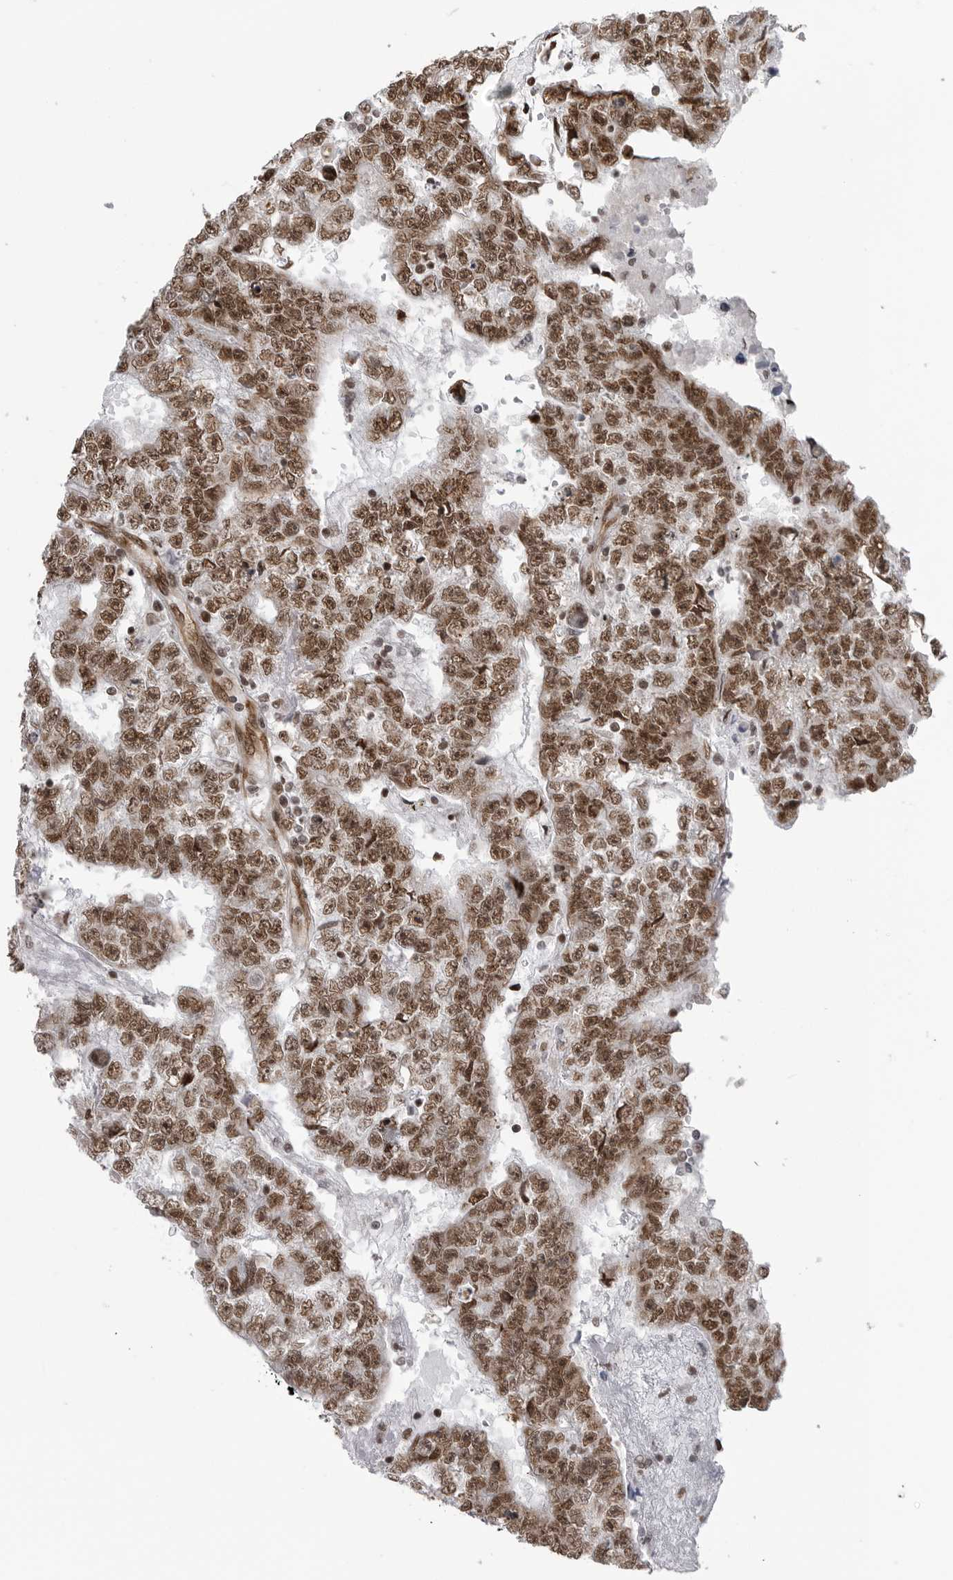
{"staining": {"intensity": "moderate", "quantity": ">75%", "location": "nuclear"}, "tissue": "testis cancer", "cell_type": "Tumor cells", "image_type": "cancer", "snomed": [{"axis": "morphology", "description": "Carcinoma, Embryonal, NOS"}, {"axis": "topography", "description": "Testis"}], "caption": "Immunohistochemical staining of testis cancer exhibits moderate nuclear protein staining in approximately >75% of tumor cells.", "gene": "RNF26", "patient": {"sex": "male", "age": 25}}